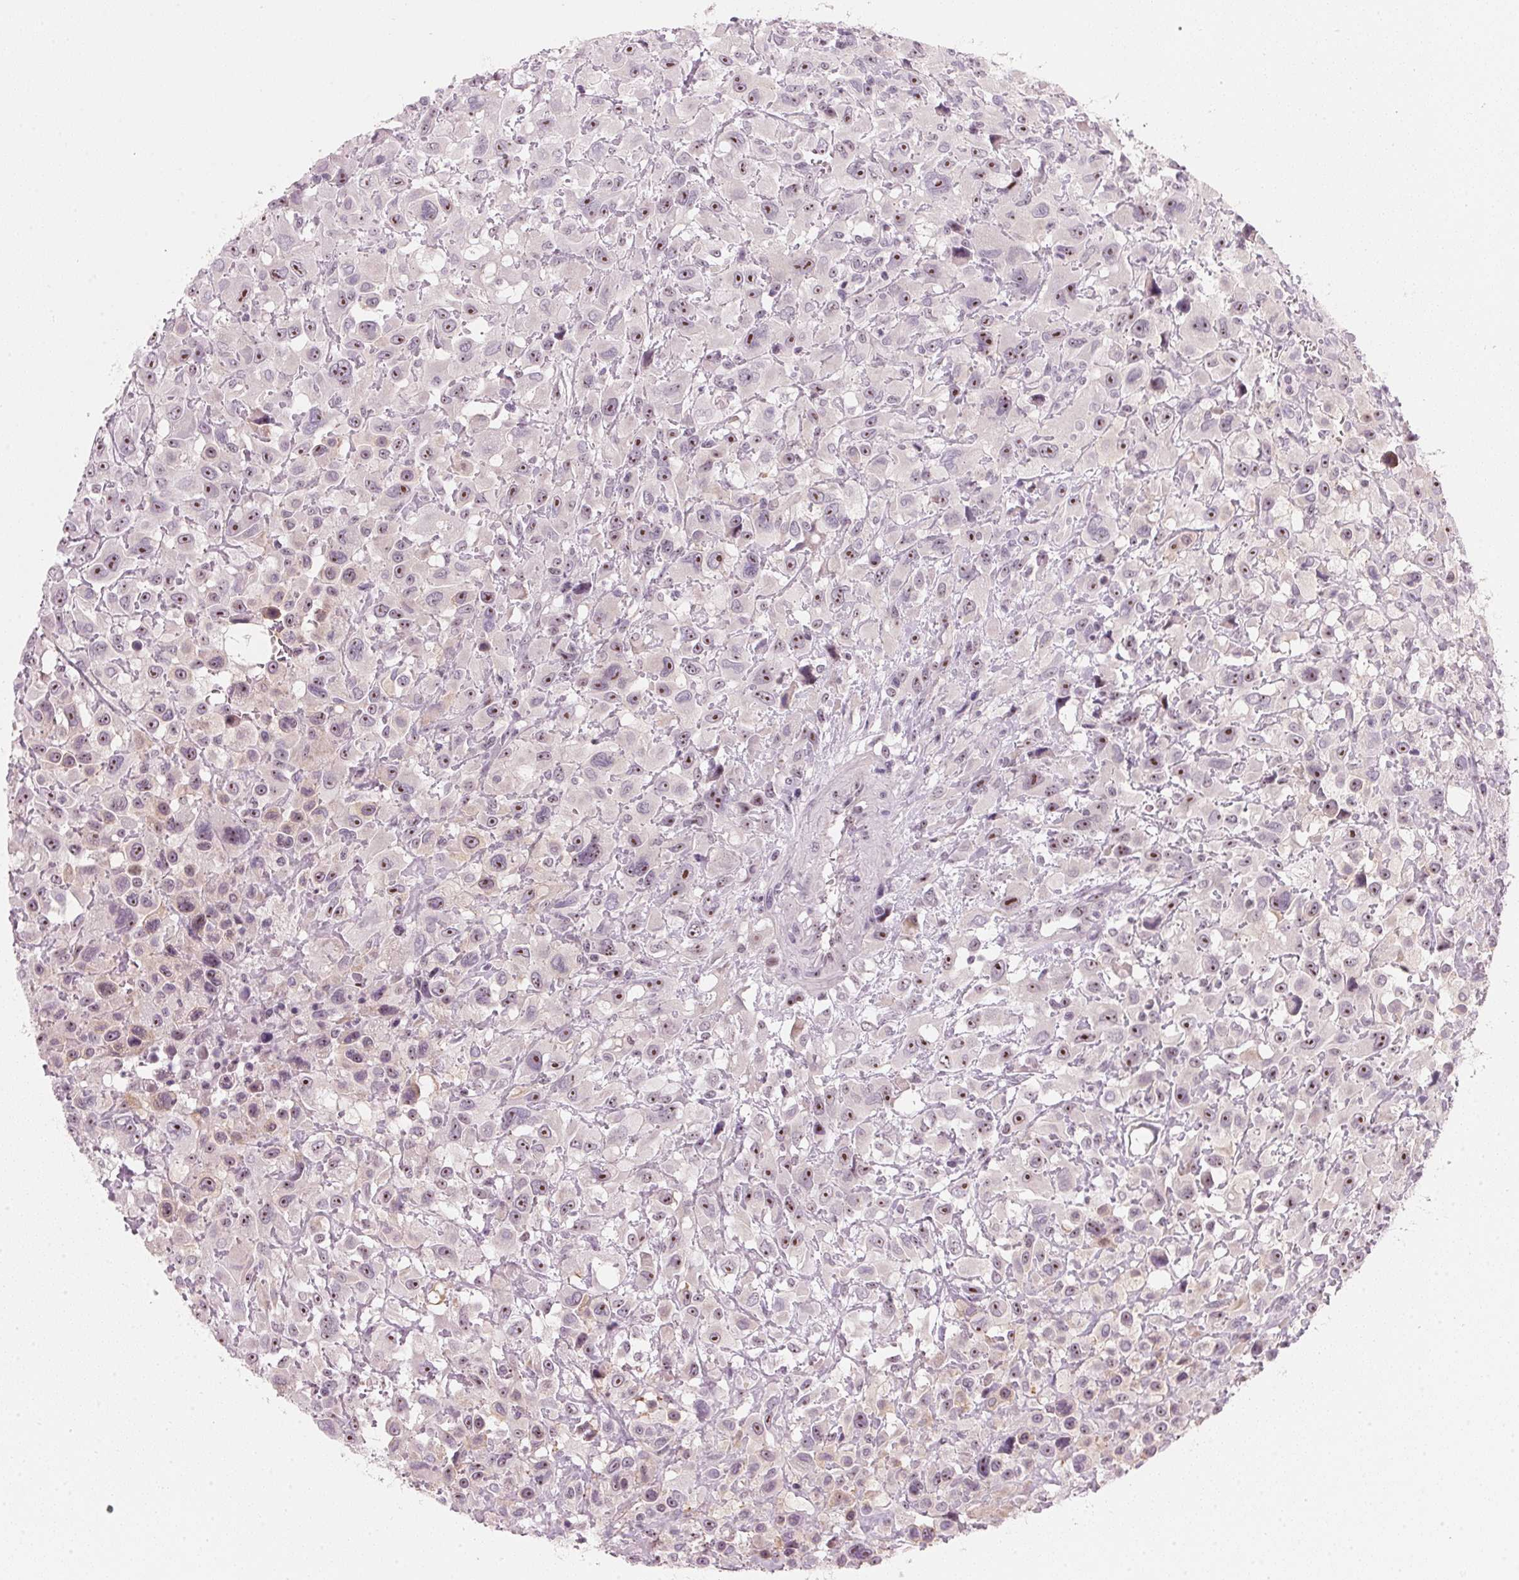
{"staining": {"intensity": "moderate", "quantity": "25%-75%", "location": "nuclear"}, "tissue": "head and neck cancer", "cell_type": "Tumor cells", "image_type": "cancer", "snomed": [{"axis": "morphology", "description": "Squamous cell carcinoma, NOS"}, {"axis": "morphology", "description": "Squamous cell carcinoma, metastatic, NOS"}, {"axis": "topography", "description": "Oral tissue"}, {"axis": "topography", "description": "Head-Neck"}], "caption": "About 25%-75% of tumor cells in head and neck squamous cell carcinoma exhibit moderate nuclear protein positivity as visualized by brown immunohistochemical staining.", "gene": "DNTTIP2", "patient": {"sex": "female", "age": 85}}